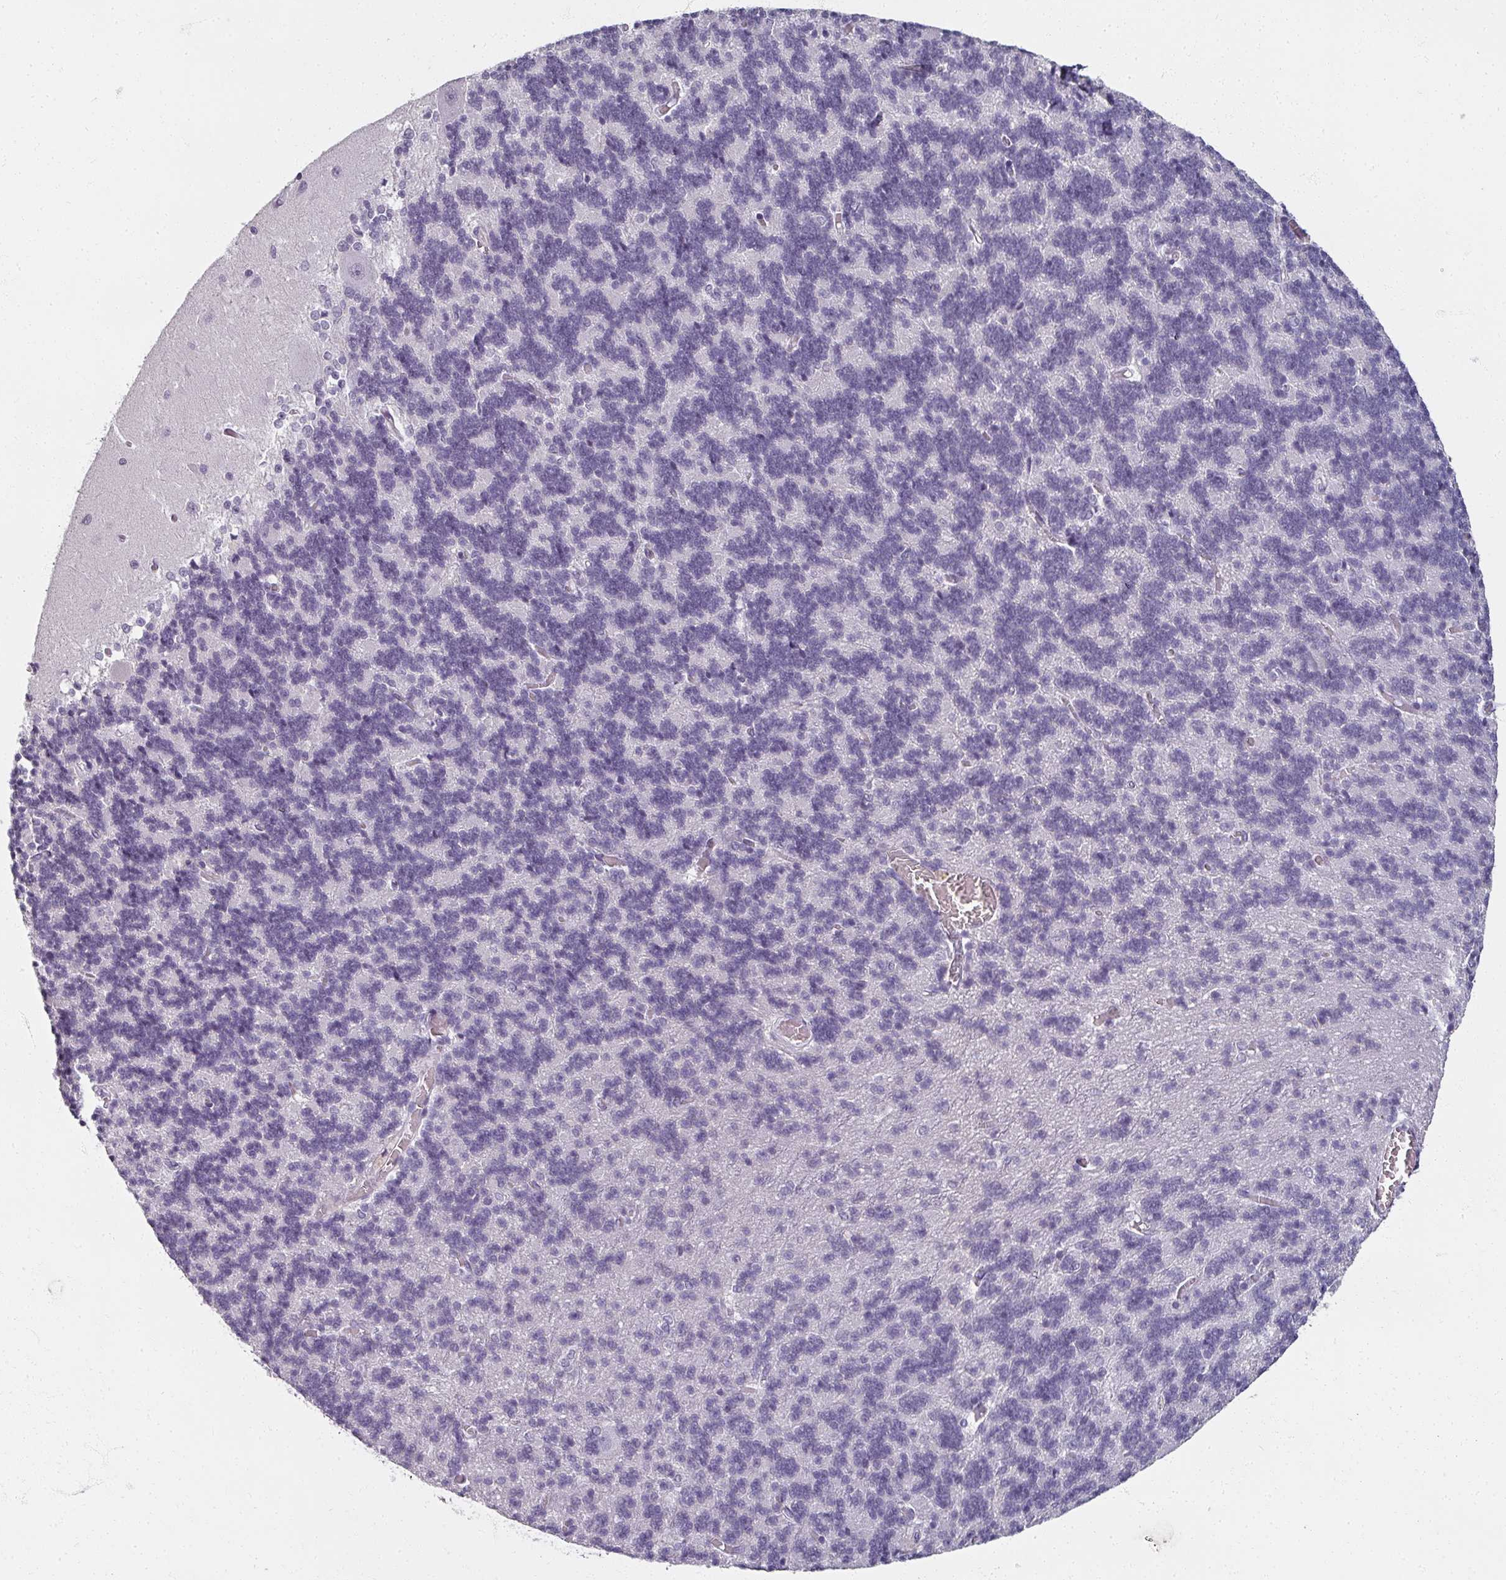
{"staining": {"intensity": "negative", "quantity": "none", "location": "none"}, "tissue": "cerebellum", "cell_type": "Cells in granular layer", "image_type": "normal", "snomed": [{"axis": "morphology", "description": "Normal tissue, NOS"}, {"axis": "topography", "description": "Cerebellum"}], "caption": "The immunohistochemistry (IHC) photomicrograph has no significant expression in cells in granular layer of cerebellum. Nuclei are stained in blue.", "gene": "REG3A", "patient": {"sex": "male", "age": 37}}